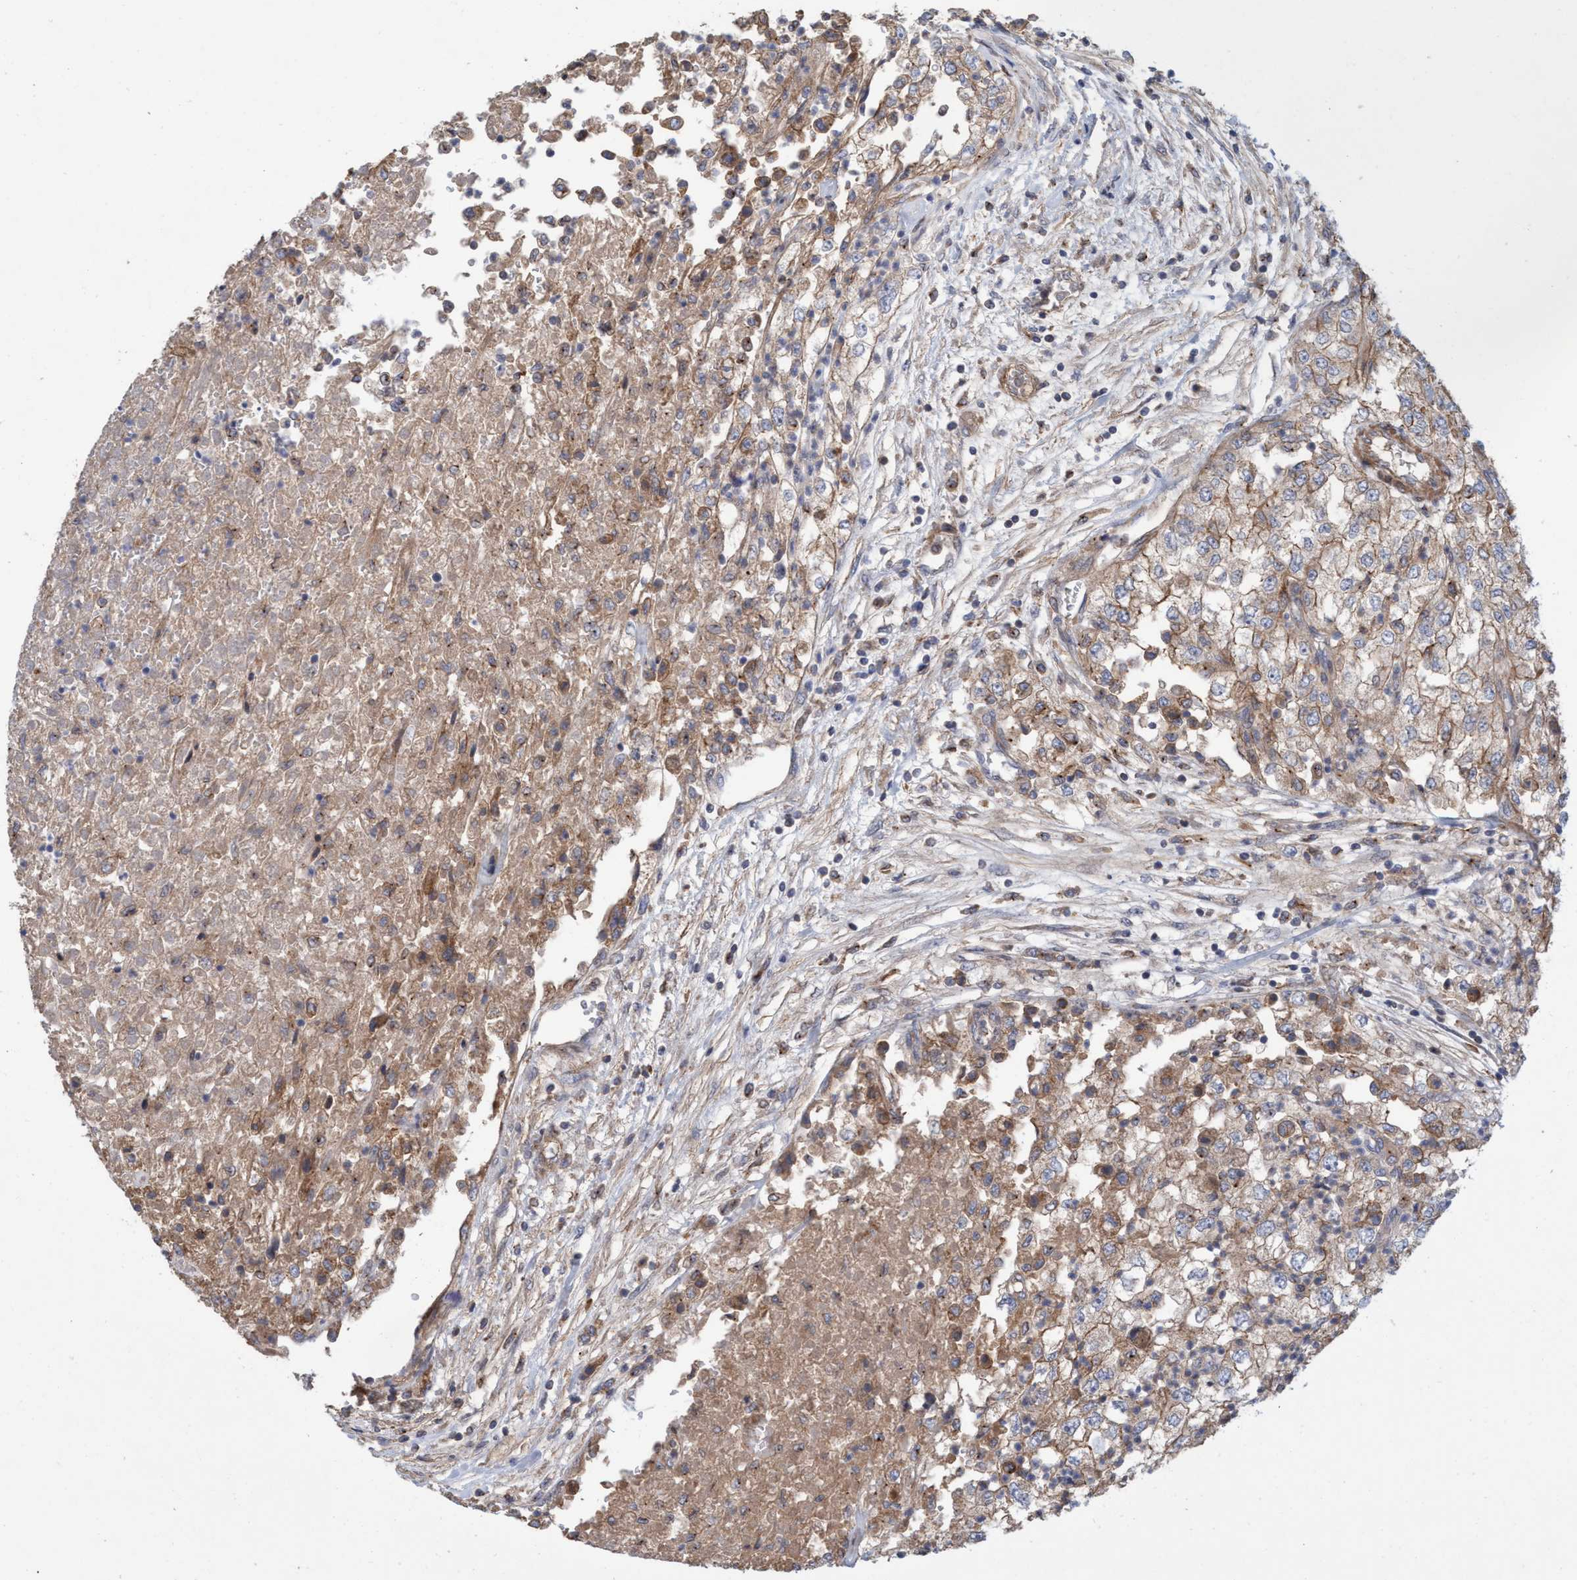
{"staining": {"intensity": "moderate", "quantity": "25%-75%", "location": "cytoplasmic/membranous"}, "tissue": "renal cancer", "cell_type": "Tumor cells", "image_type": "cancer", "snomed": [{"axis": "morphology", "description": "Adenocarcinoma, NOS"}, {"axis": "topography", "description": "Kidney"}], "caption": "Protein analysis of renal cancer (adenocarcinoma) tissue reveals moderate cytoplasmic/membranous expression in approximately 25%-75% of tumor cells. Using DAB (3,3'-diaminobenzidine) (brown) and hematoxylin (blue) stains, captured at high magnification using brightfield microscopy.", "gene": "SPECC1", "patient": {"sex": "female", "age": 54}}